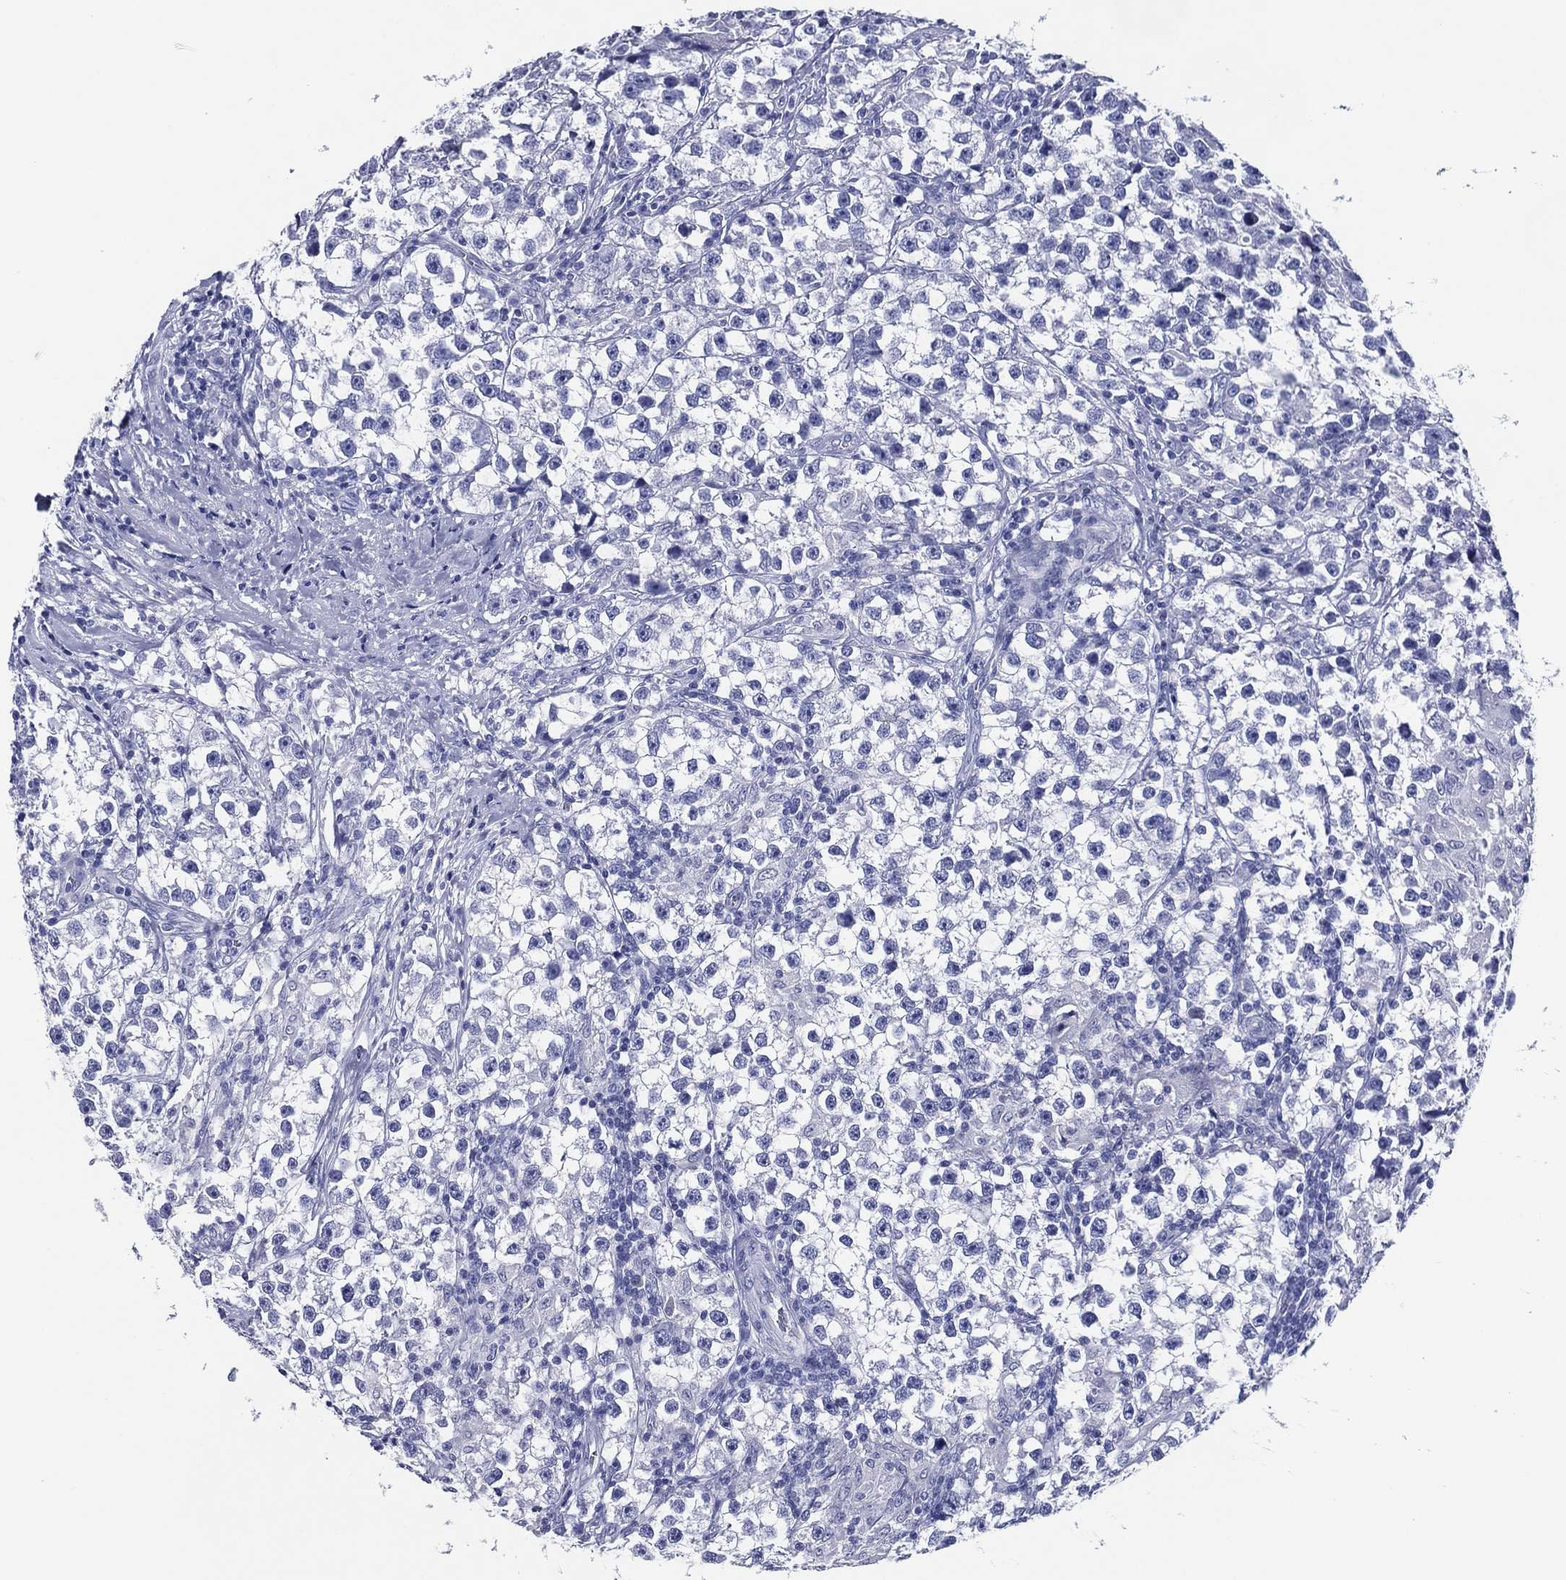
{"staining": {"intensity": "negative", "quantity": "none", "location": "none"}, "tissue": "testis cancer", "cell_type": "Tumor cells", "image_type": "cancer", "snomed": [{"axis": "morphology", "description": "Seminoma, NOS"}, {"axis": "topography", "description": "Testis"}], "caption": "DAB (3,3'-diaminobenzidine) immunohistochemical staining of testis cancer displays no significant expression in tumor cells.", "gene": "ACE2", "patient": {"sex": "male", "age": 46}}